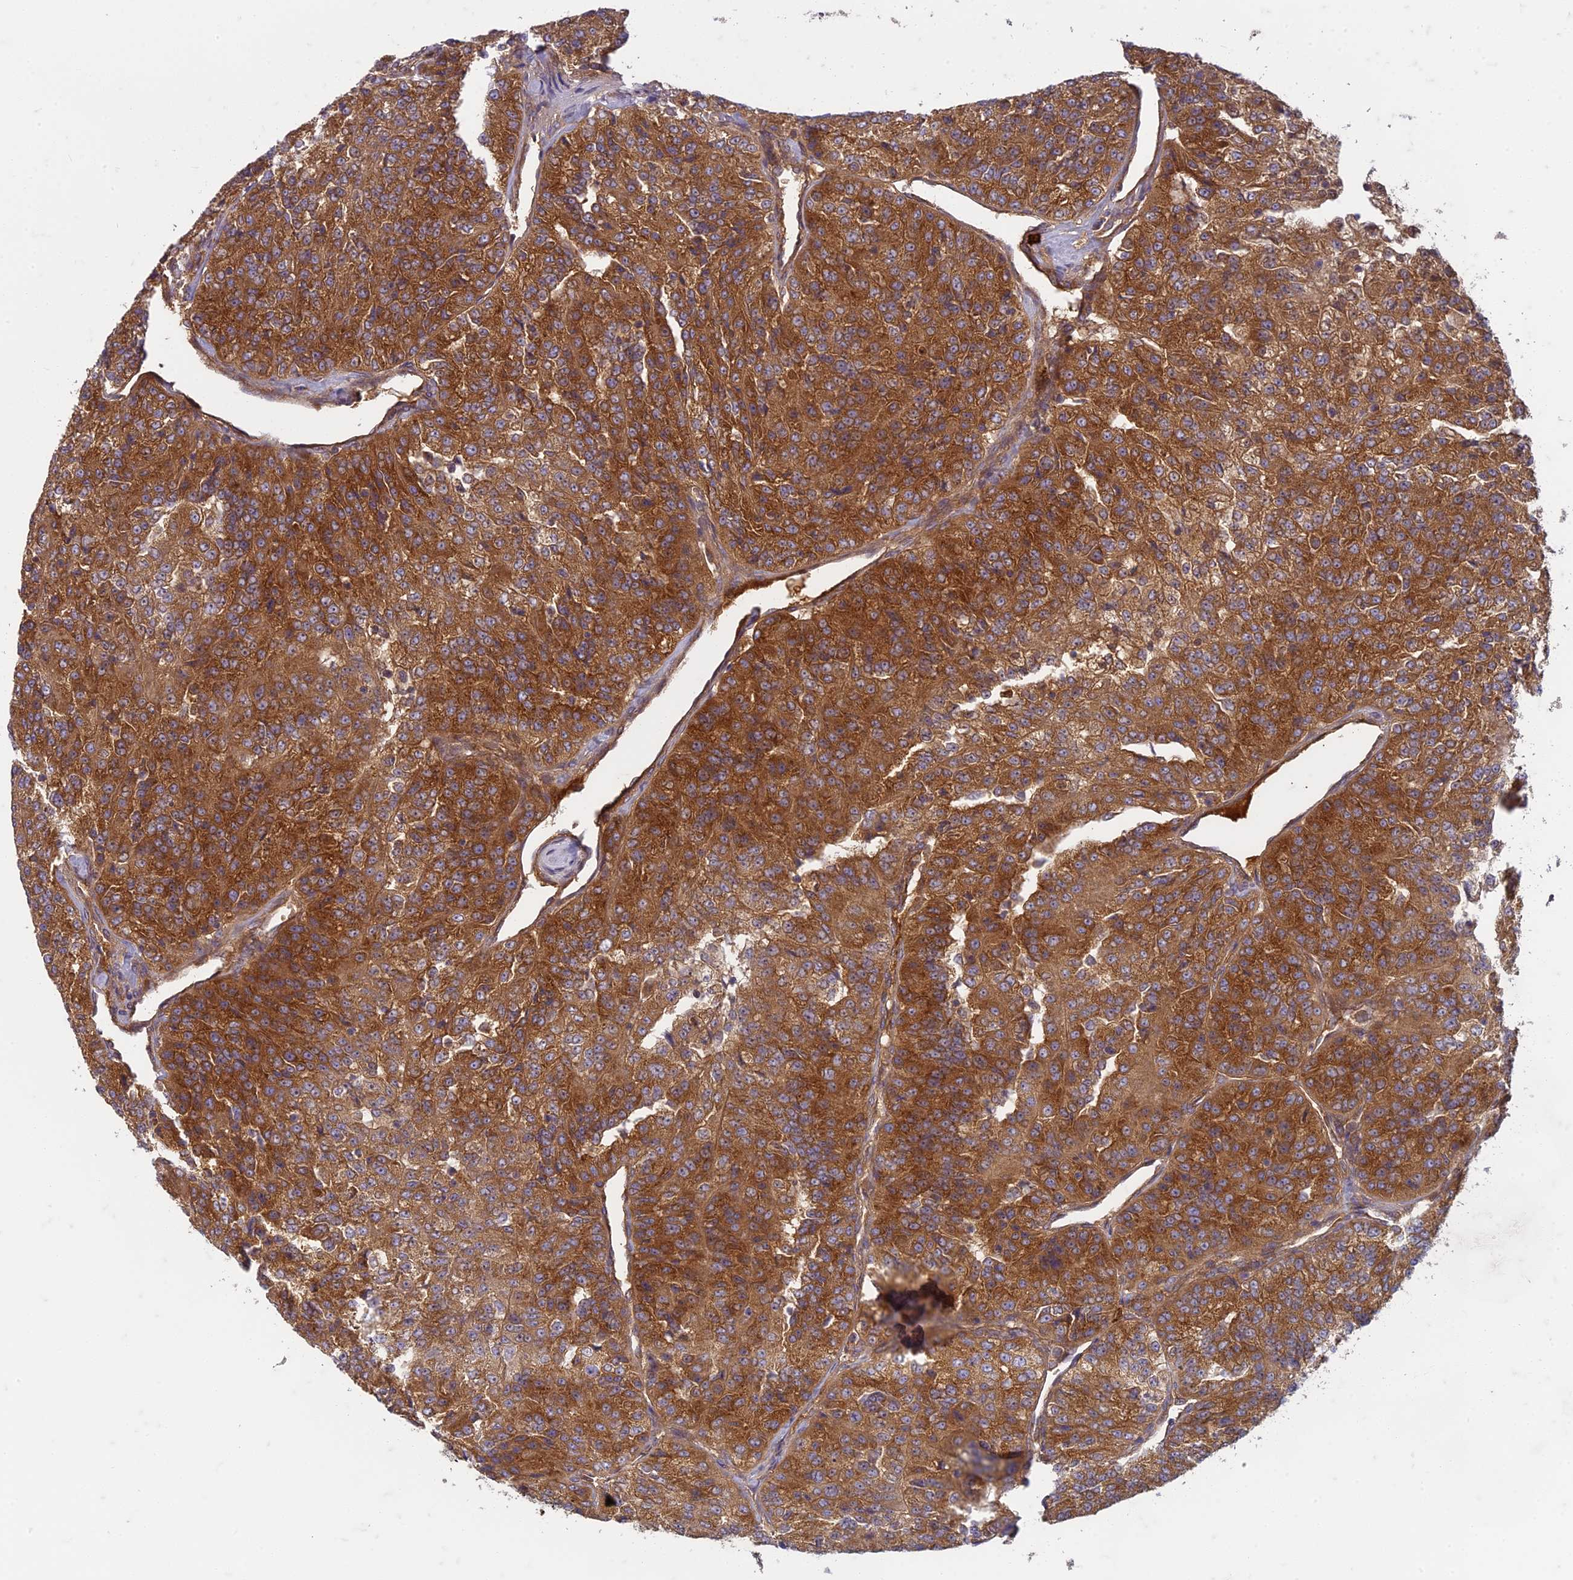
{"staining": {"intensity": "strong", "quantity": ">75%", "location": "cytoplasmic/membranous"}, "tissue": "renal cancer", "cell_type": "Tumor cells", "image_type": "cancer", "snomed": [{"axis": "morphology", "description": "Adenocarcinoma, NOS"}, {"axis": "topography", "description": "Kidney"}], "caption": "Immunohistochemical staining of human renal cancer (adenocarcinoma) reveals strong cytoplasmic/membranous protein positivity in approximately >75% of tumor cells. The staining was performed using DAB to visualize the protein expression in brown, while the nuclei were stained in blue with hematoxylin (Magnification: 20x).", "gene": "TCF25", "patient": {"sex": "female", "age": 63}}